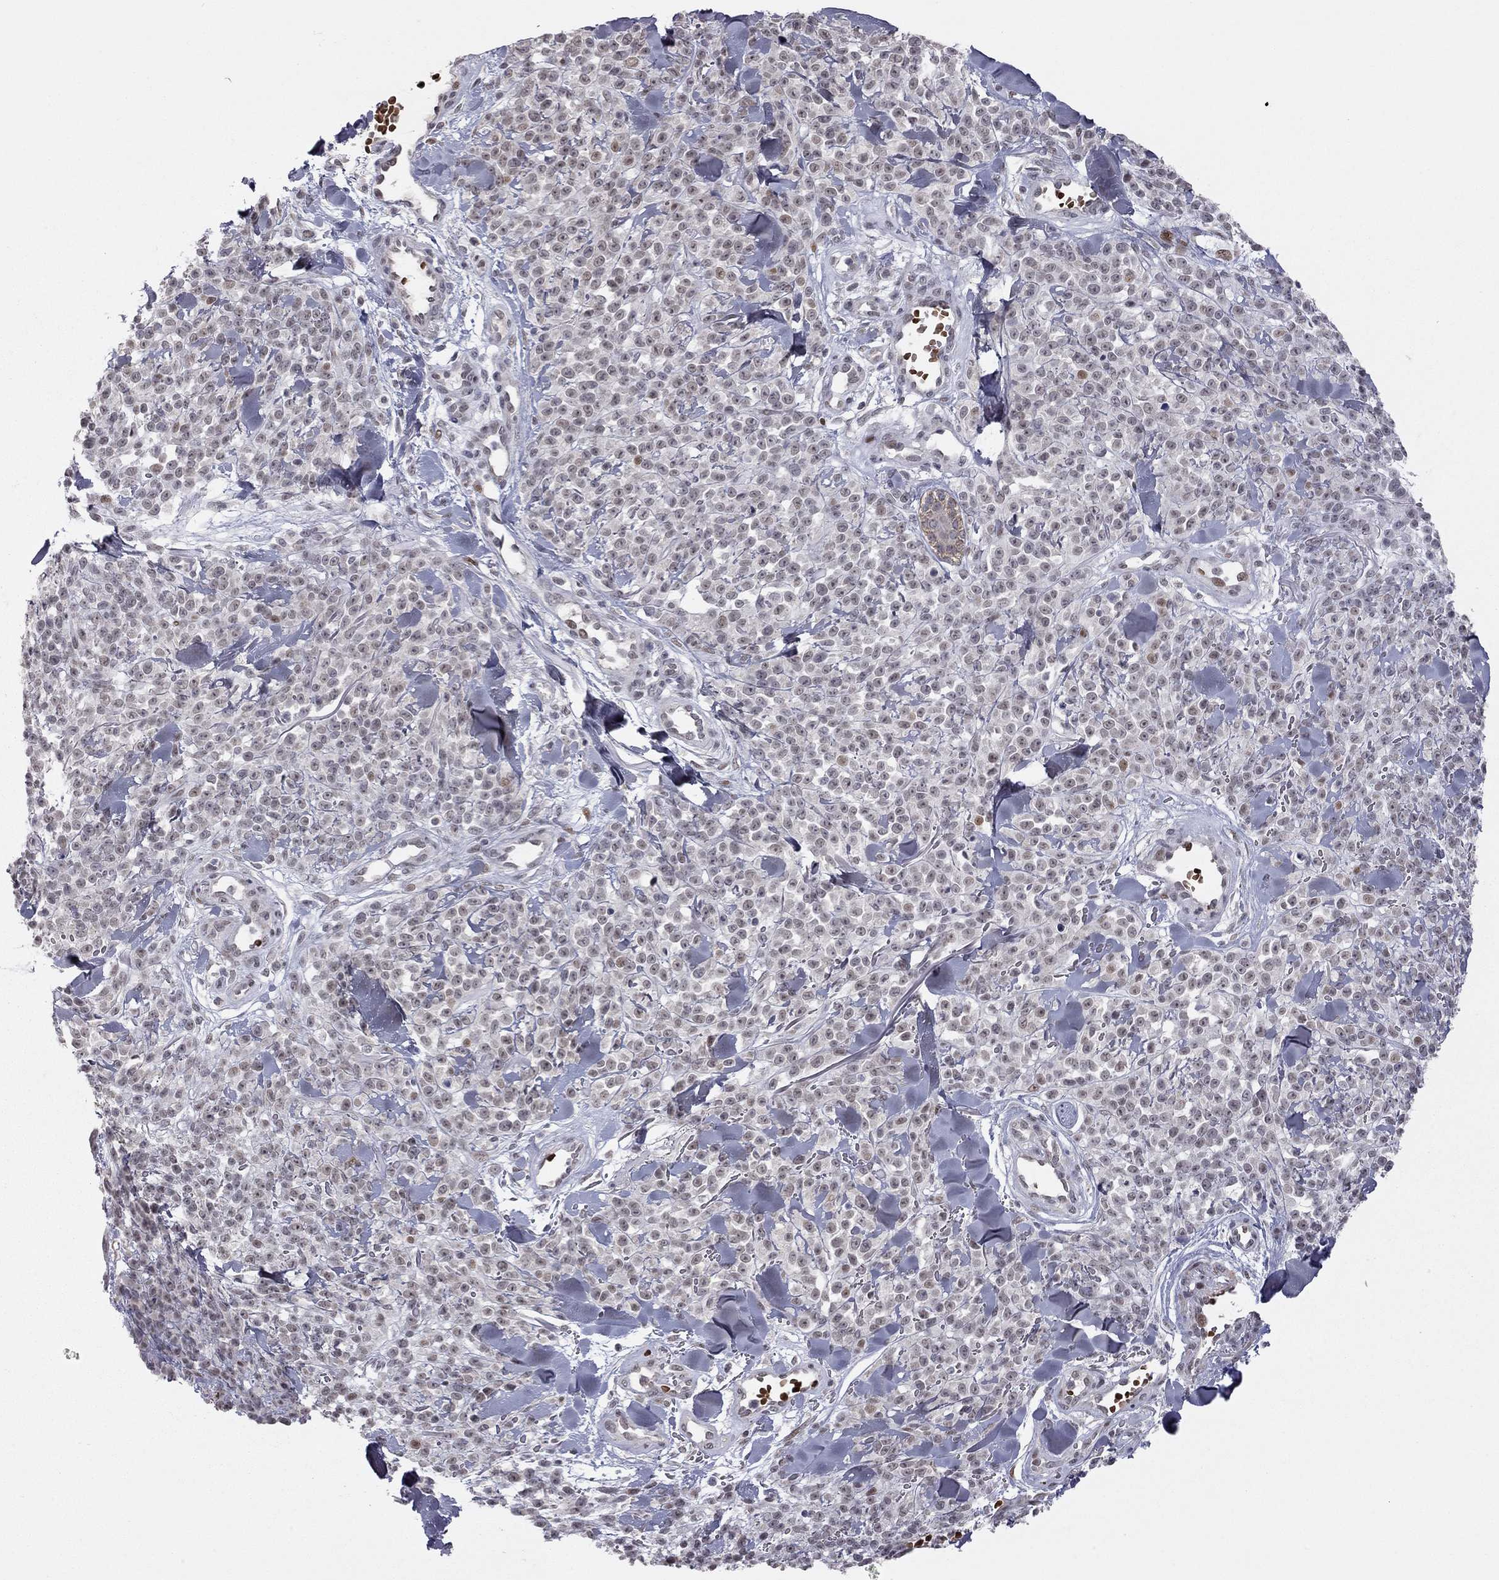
{"staining": {"intensity": "moderate", "quantity": "<25%", "location": "nuclear"}, "tissue": "melanoma", "cell_type": "Tumor cells", "image_type": "cancer", "snomed": [{"axis": "morphology", "description": "Malignant melanoma, NOS"}, {"axis": "topography", "description": "Skin"}, {"axis": "topography", "description": "Skin of trunk"}], "caption": "Melanoma stained with IHC demonstrates moderate nuclear staining in about <25% of tumor cells. The protein is stained brown, and the nuclei are stained in blue (DAB IHC with brightfield microscopy, high magnification).", "gene": "MC3R", "patient": {"sex": "male", "age": 74}}